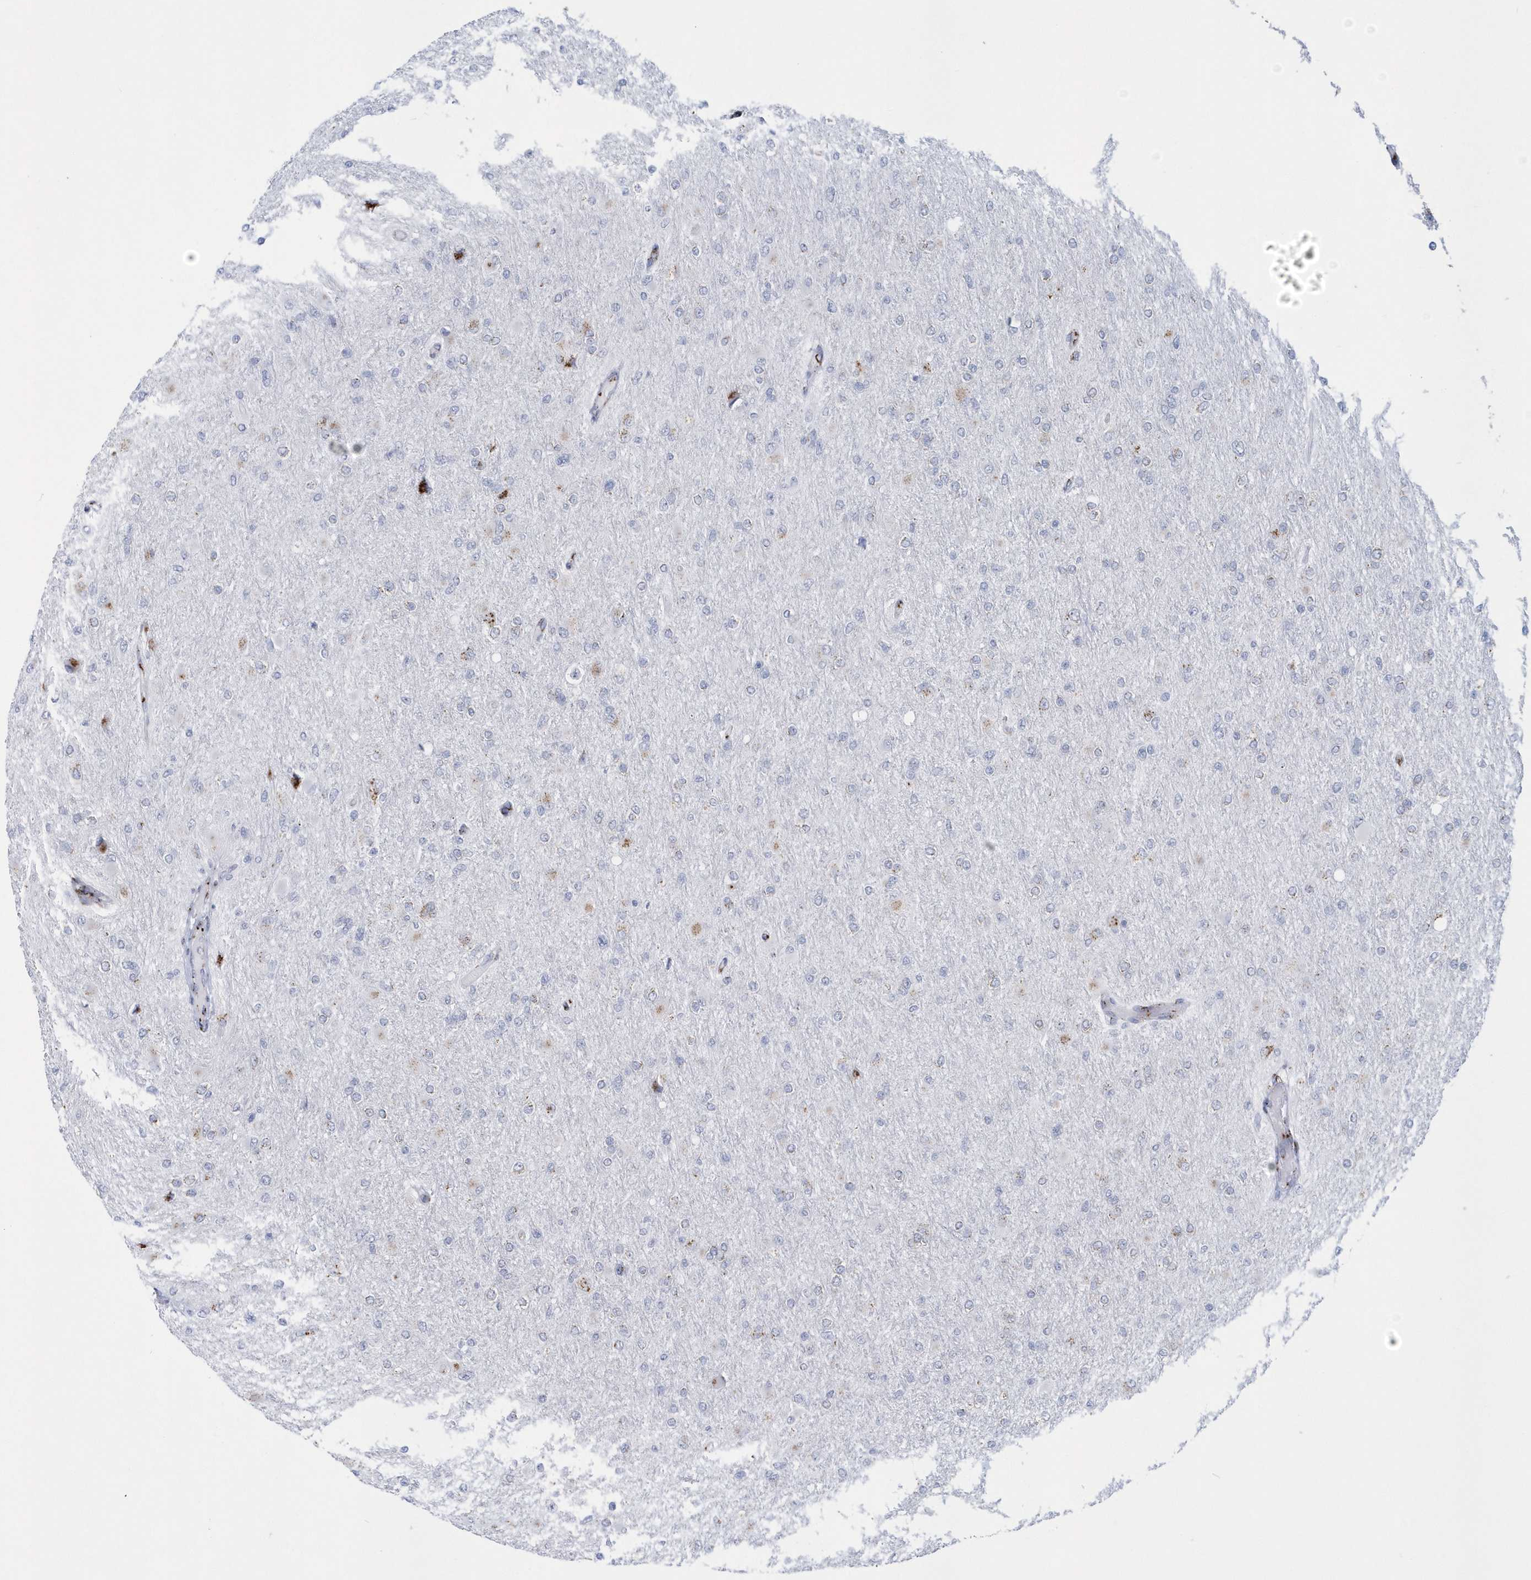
{"staining": {"intensity": "negative", "quantity": "none", "location": "none"}, "tissue": "glioma", "cell_type": "Tumor cells", "image_type": "cancer", "snomed": [{"axis": "morphology", "description": "Glioma, malignant, High grade"}, {"axis": "topography", "description": "Cerebral cortex"}], "caption": "Glioma stained for a protein using IHC displays no staining tumor cells.", "gene": "SLX9", "patient": {"sex": "female", "age": 36}}